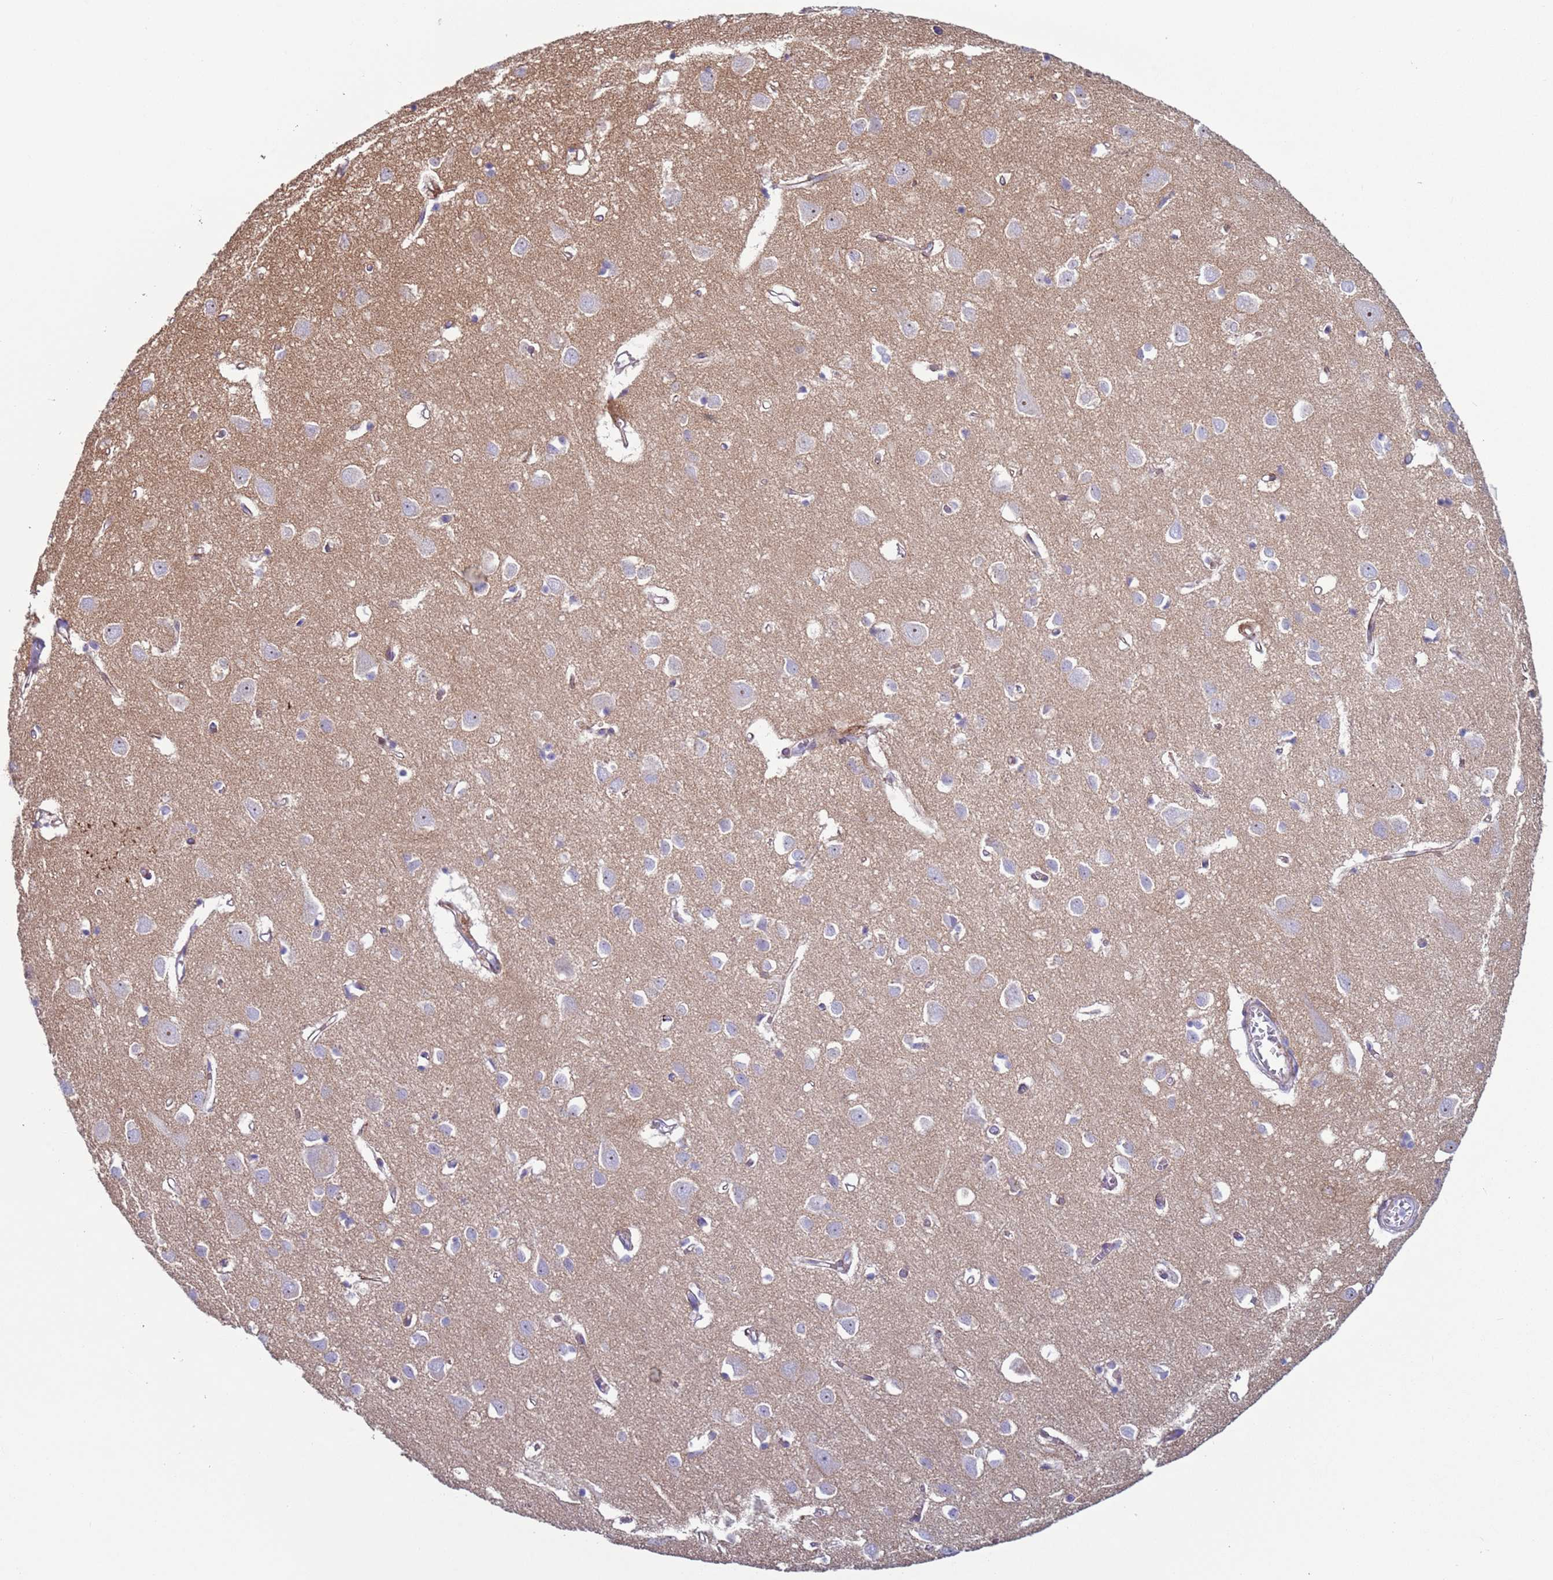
{"staining": {"intensity": "negative", "quantity": "none", "location": "none"}, "tissue": "cerebral cortex", "cell_type": "Endothelial cells", "image_type": "normal", "snomed": [{"axis": "morphology", "description": "Normal tissue, NOS"}, {"axis": "topography", "description": "Cerebral cortex"}], "caption": "The image demonstrates no staining of endothelial cells in unremarkable cerebral cortex.", "gene": "HEATR1", "patient": {"sex": "female", "age": 64}}